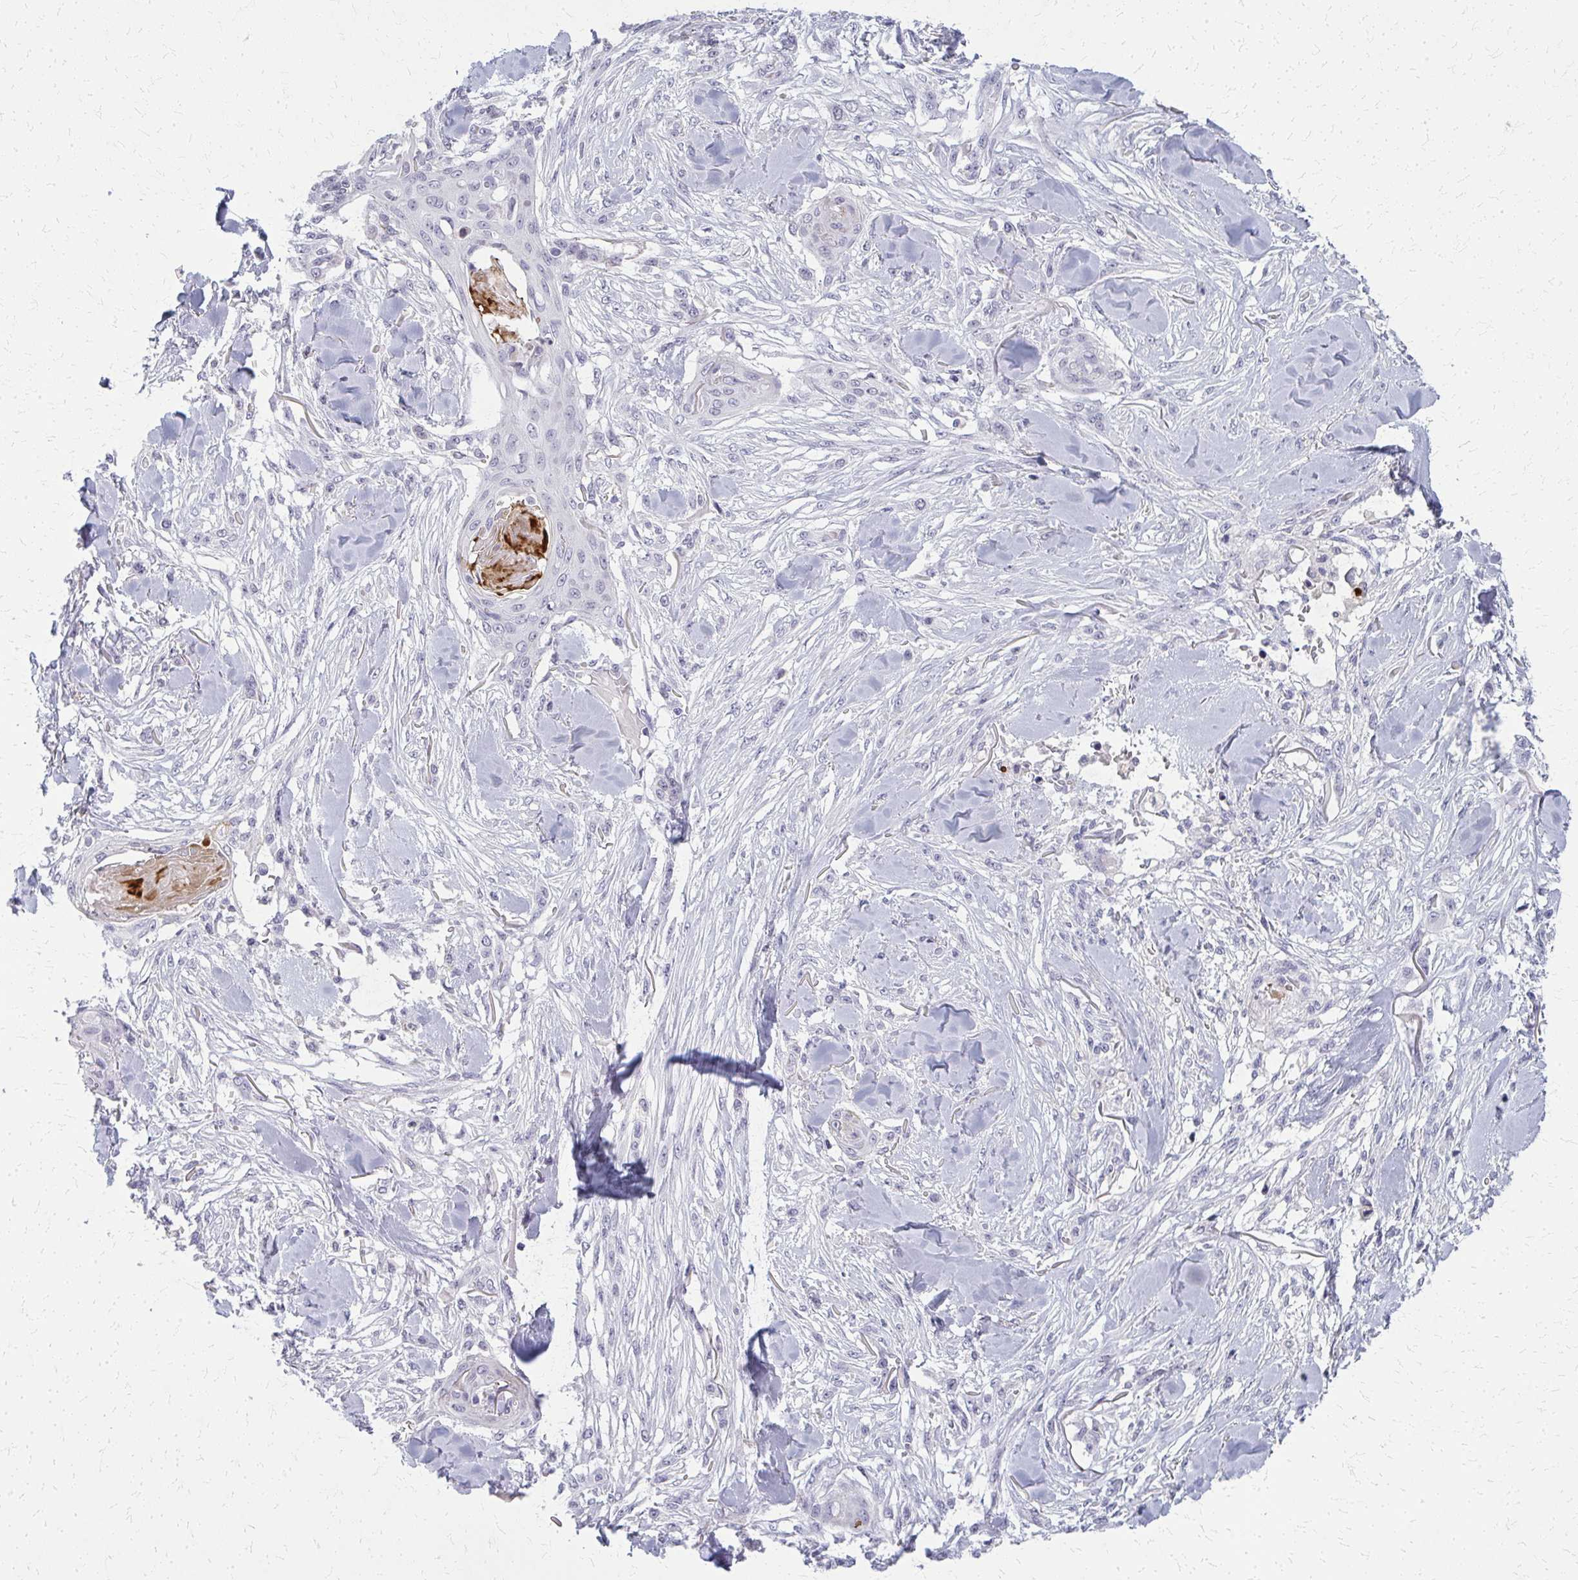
{"staining": {"intensity": "negative", "quantity": "none", "location": "none"}, "tissue": "skin cancer", "cell_type": "Tumor cells", "image_type": "cancer", "snomed": [{"axis": "morphology", "description": "Squamous cell carcinoma, NOS"}, {"axis": "topography", "description": "Skin"}], "caption": "Immunohistochemistry (IHC) image of neoplastic tissue: squamous cell carcinoma (skin) stained with DAB (3,3'-diaminobenzidine) demonstrates no significant protein expression in tumor cells.", "gene": "CASQ2", "patient": {"sex": "female", "age": 59}}